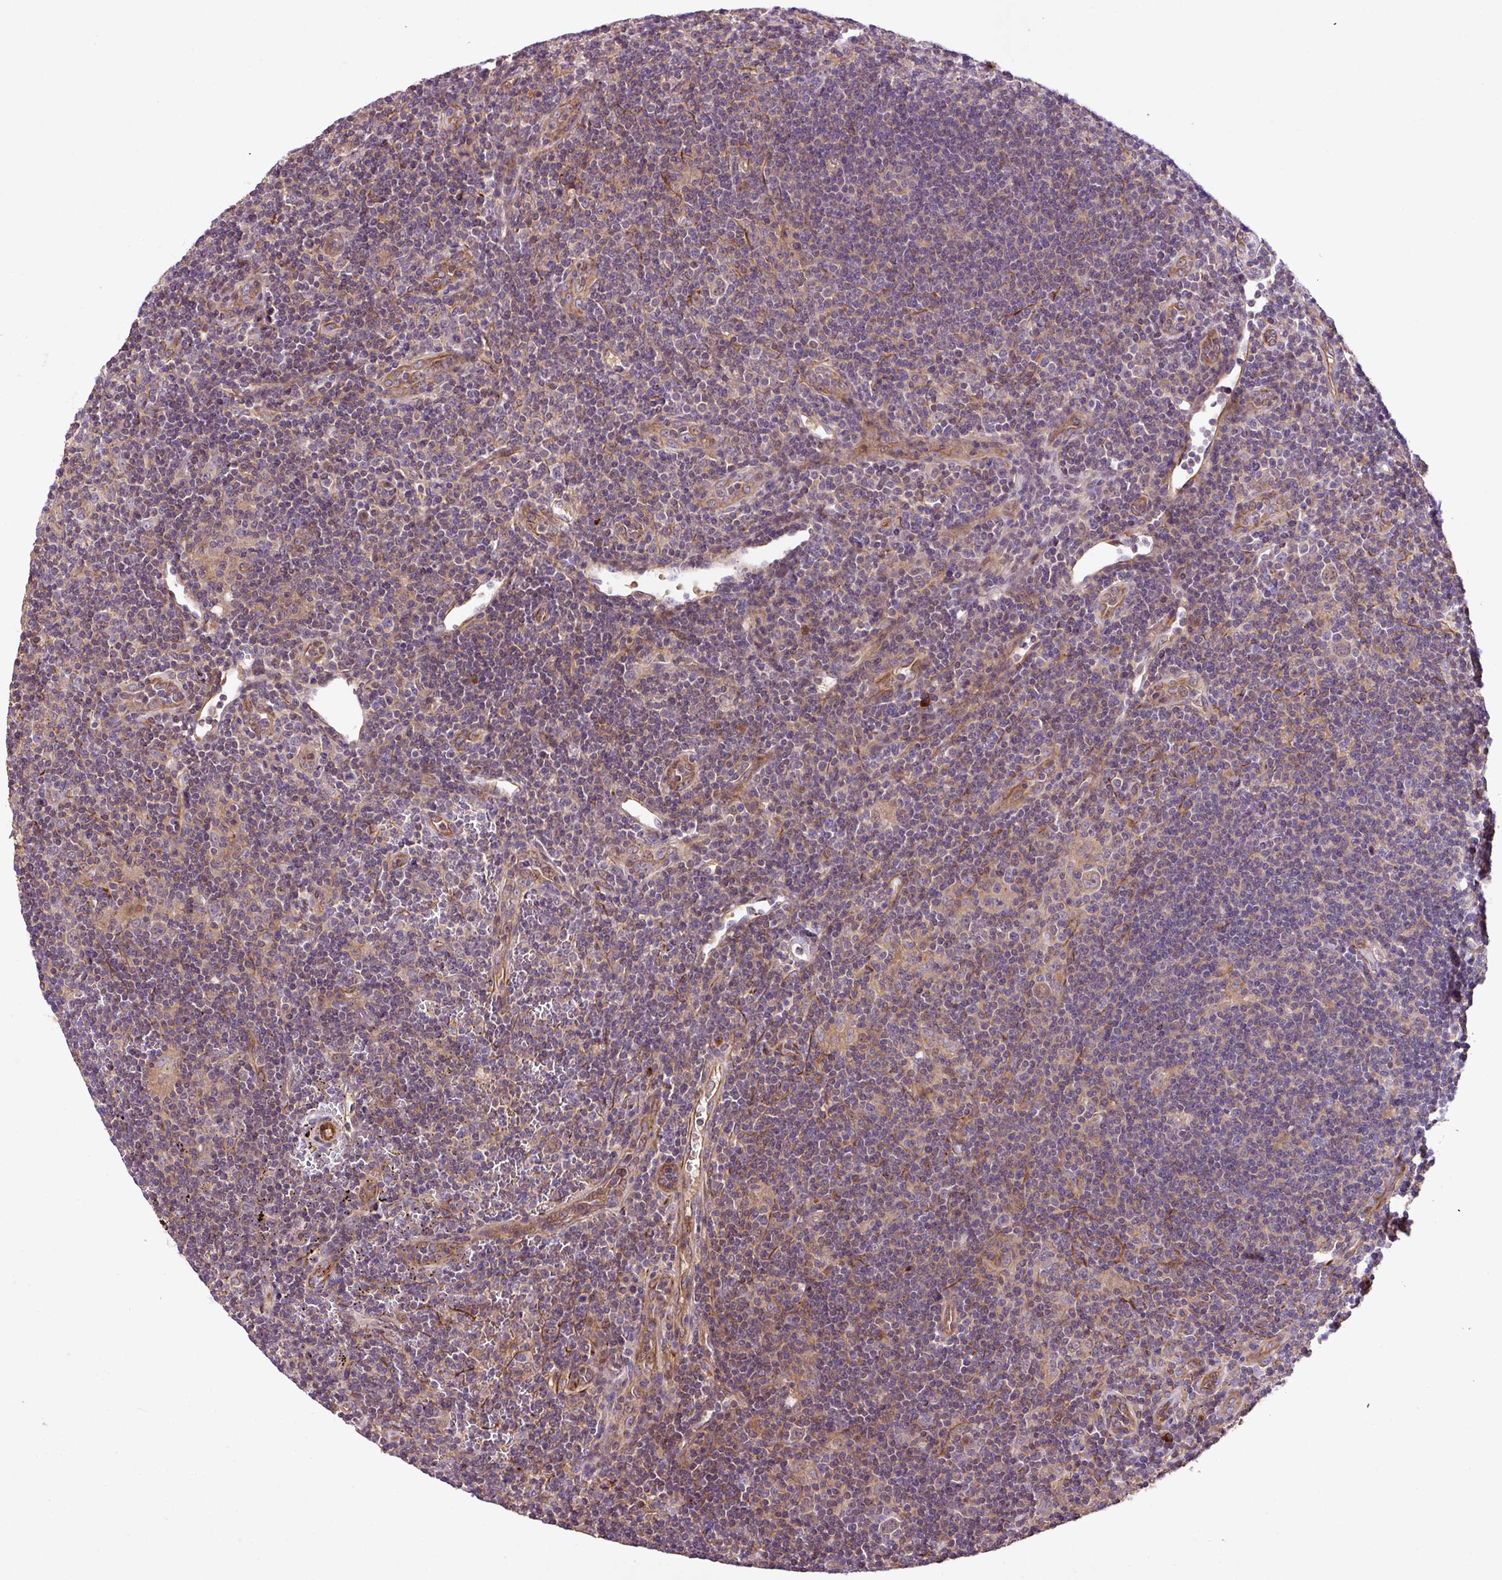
{"staining": {"intensity": "weak", "quantity": "<25%", "location": "cytoplasmic/membranous"}, "tissue": "lymphoma", "cell_type": "Tumor cells", "image_type": "cancer", "snomed": [{"axis": "morphology", "description": "Hodgkin's disease, NOS"}, {"axis": "topography", "description": "Lymph node"}], "caption": "Human lymphoma stained for a protein using immunohistochemistry (IHC) demonstrates no positivity in tumor cells.", "gene": "ZNF266", "patient": {"sex": "female", "age": 57}}